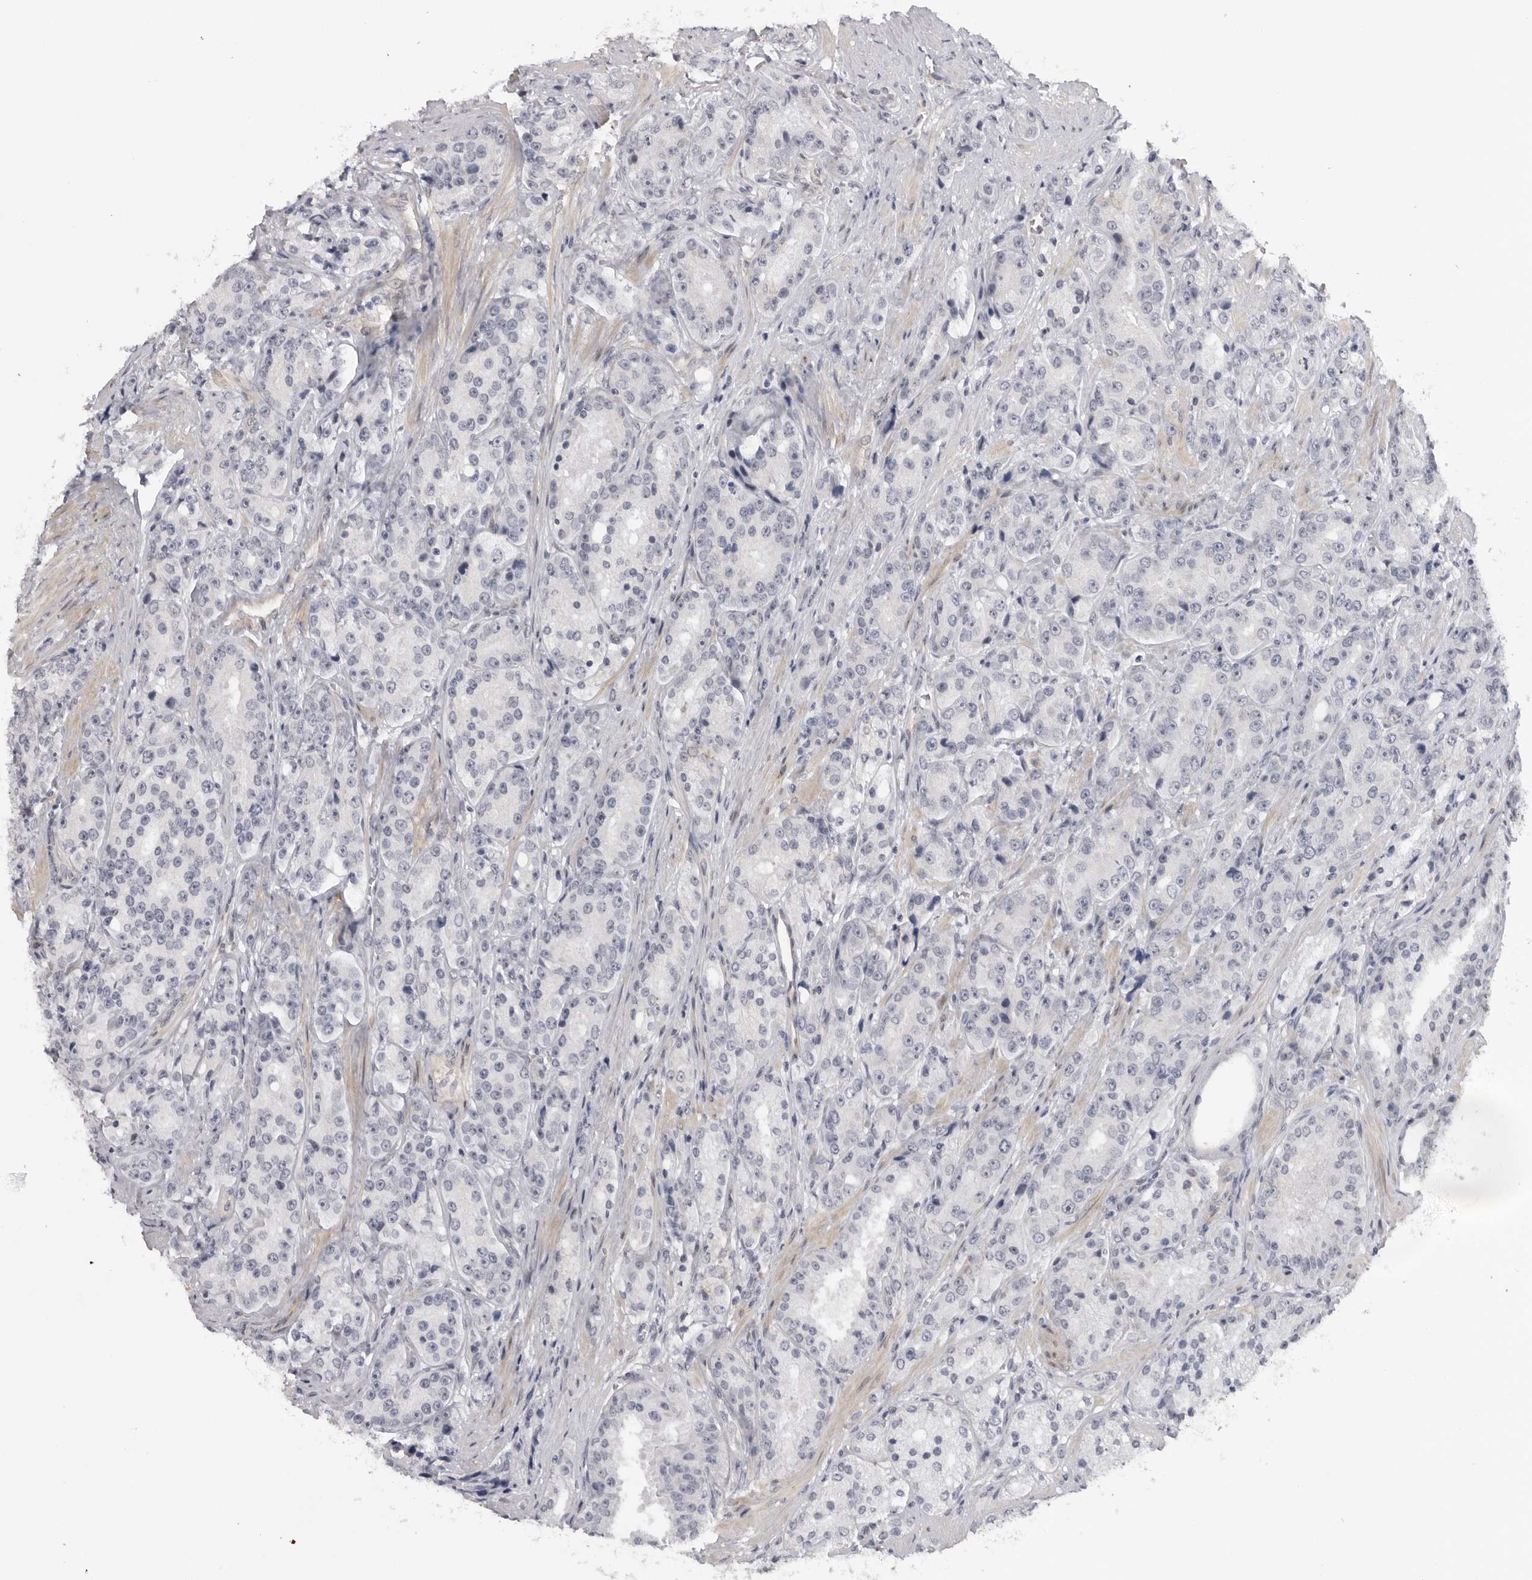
{"staining": {"intensity": "negative", "quantity": "none", "location": "none"}, "tissue": "prostate cancer", "cell_type": "Tumor cells", "image_type": "cancer", "snomed": [{"axis": "morphology", "description": "Adenocarcinoma, High grade"}, {"axis": "topography", "description": "Prostate"}], "caption": "Photomicrograph shows no protein staining in tumor cells of prostate cancer tissue.", "gene": "DNAH14", "patient": {"sex": "male", "age": 60}}